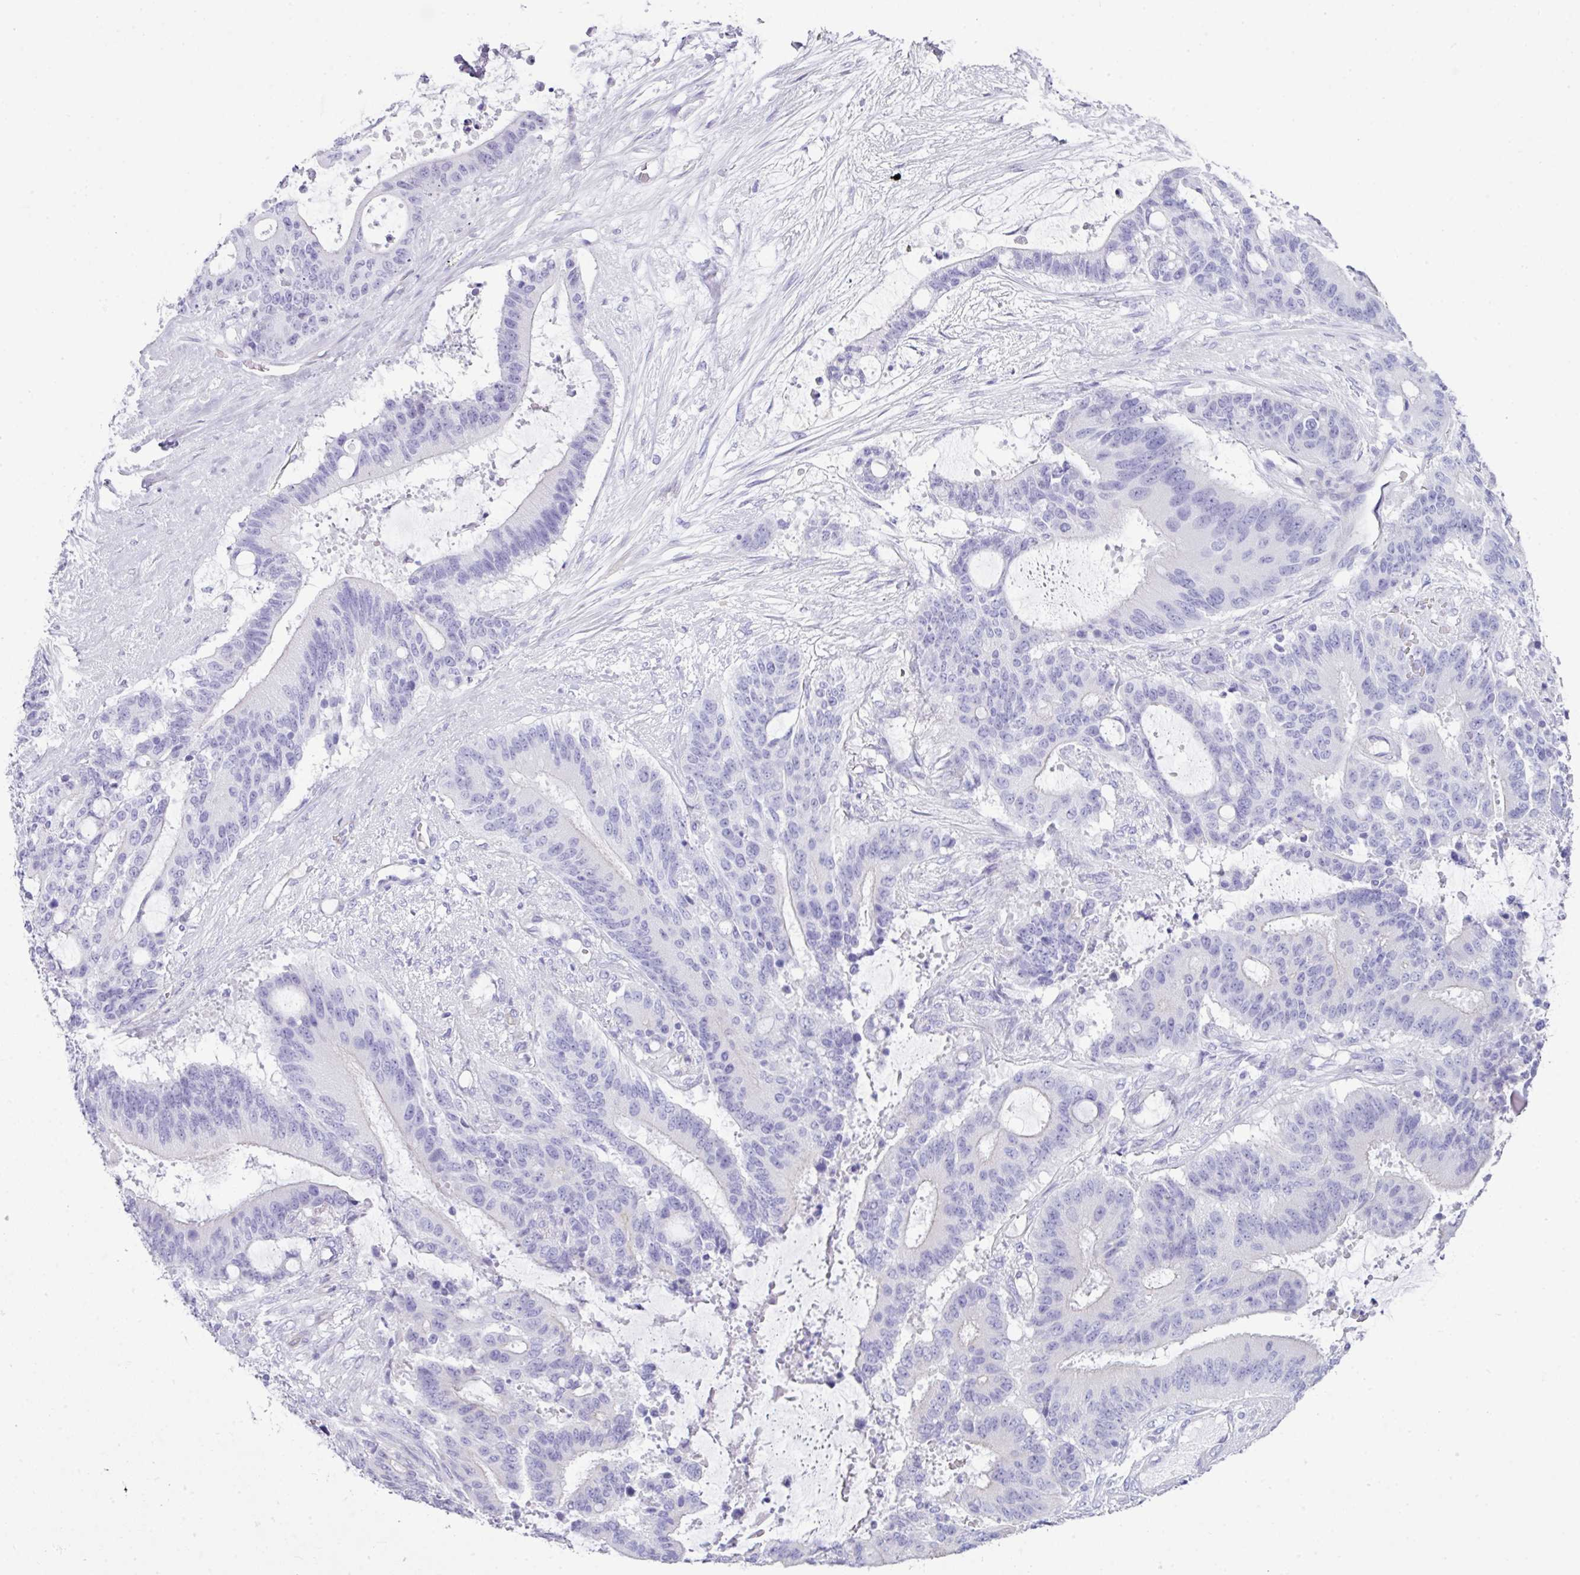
{"staining": {"intensity": "negative", "quantity": "none", "location": "none"}, "tissue": "liver cancer", "cell_type": "Tumor cells", "image_type": "cancer", "snomed": [{"axis": "morphology", "description": "Normal tissue, NOS"}, {"axis": "morphology", "description": "Cholangiocarcinoma"}, {"axis": "topography", "description": "Liver"}, {"axis": "topography", "description": "Peripheral nerve tissue"}], "caption": "A histopathology image of liver cancer (cholangiocarcinoma) stained for a protein shows no brown staining in tumor cells.", "gene": "ABCC5", "patient": {"sex": "female", "age": 73}}